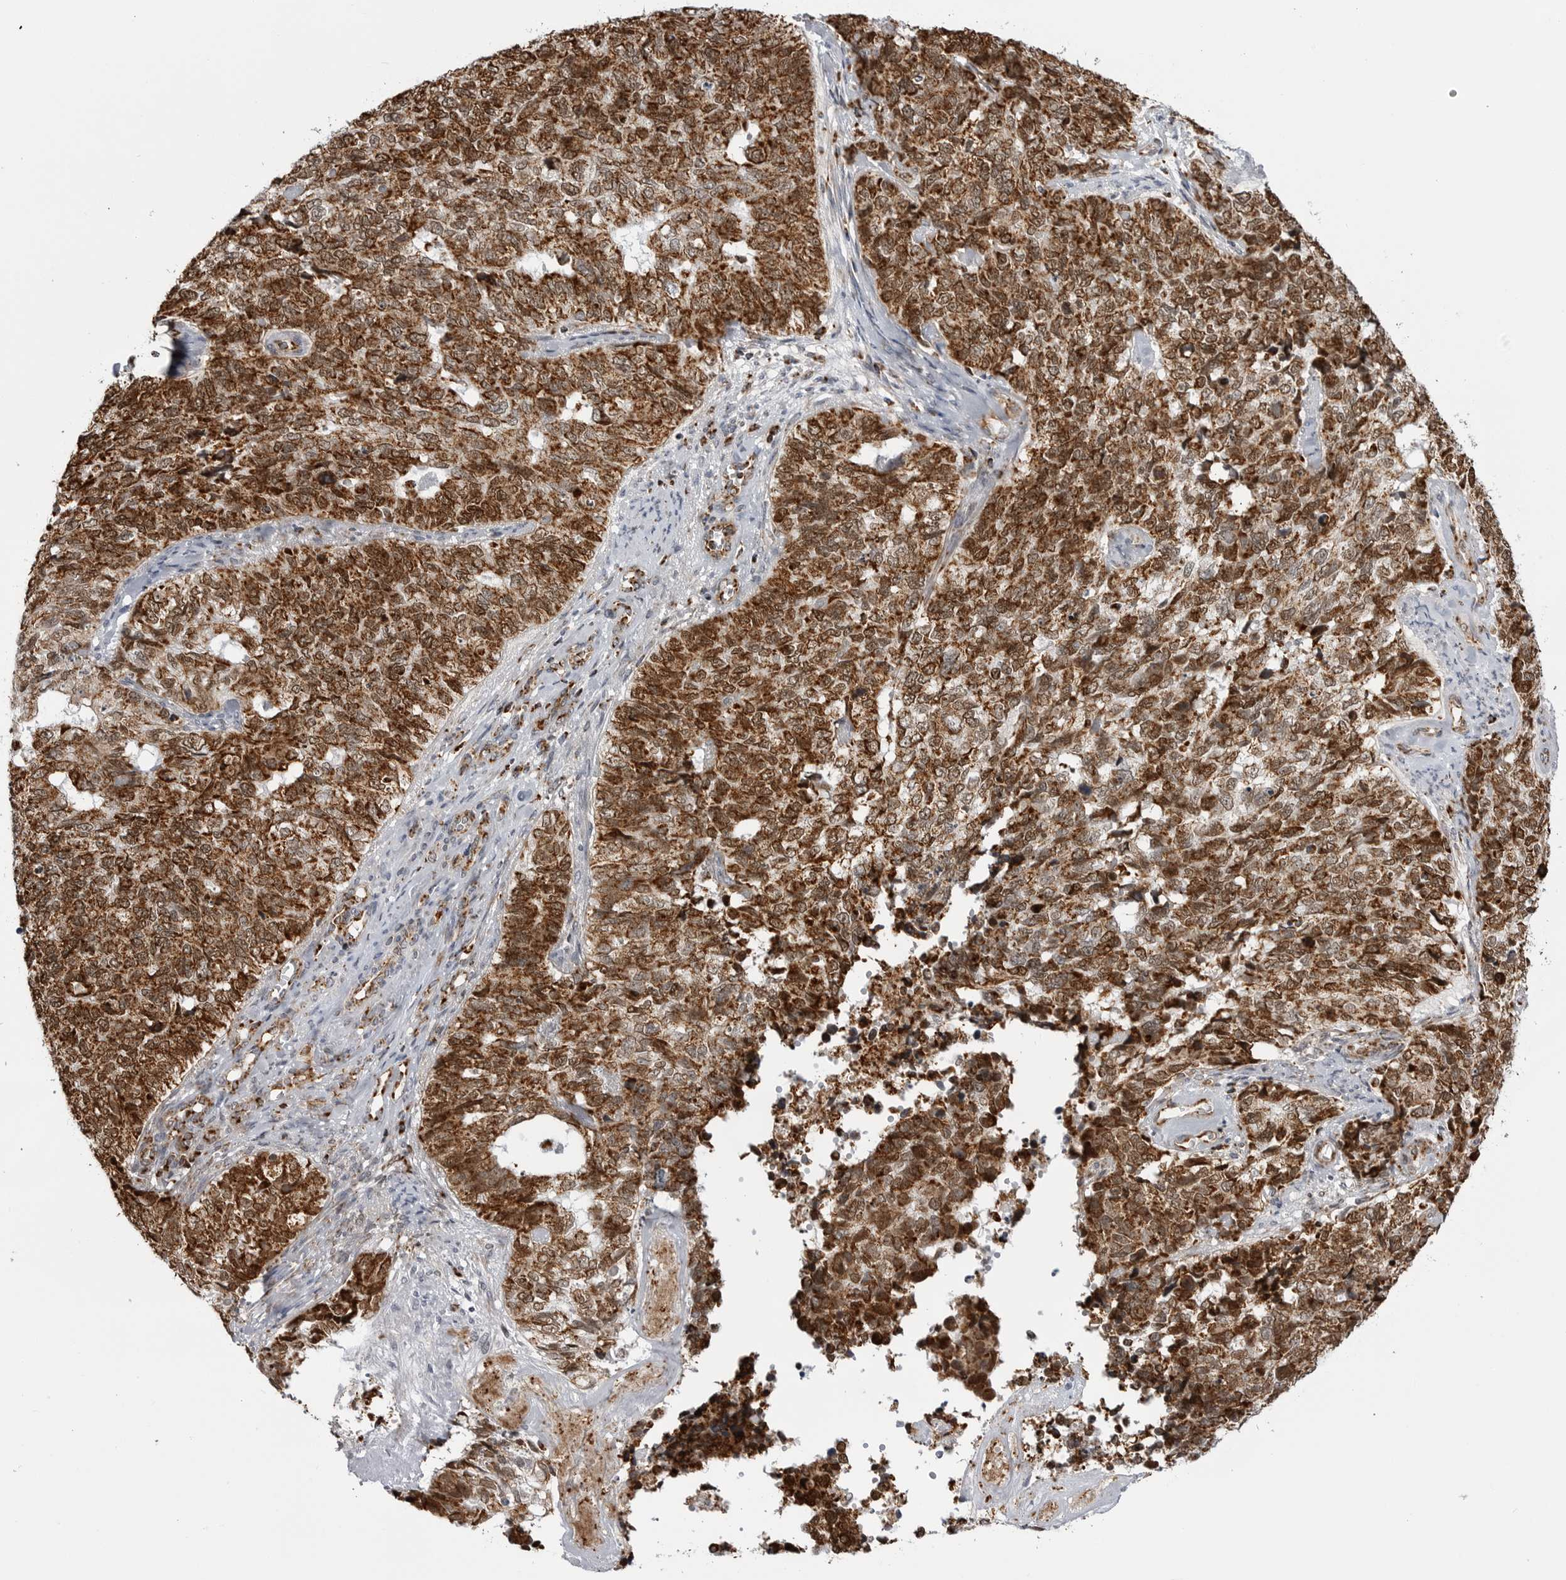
{"staining": {"intensity": "strong", "quantity": ">75%", "location": "cytoplasmic/membranous"}, "tissue": "cervical cancer", "cell_type": "Tumor cells", "image_type": "cancer", "snomed": [{"axis": "morphology", "description": "Squamous cell carcinoma, NOS"}, {"axis": "topography", "description": "Cervix"}], "caption": "Immunohistochemical staining of cervical squamous cell carcinoma reveals high levels of strong cytoplasmic/membranous staining in about >75% of tumor cells.", "gene": "COX5A", "patient": {"sex": "female", "age": 63}}